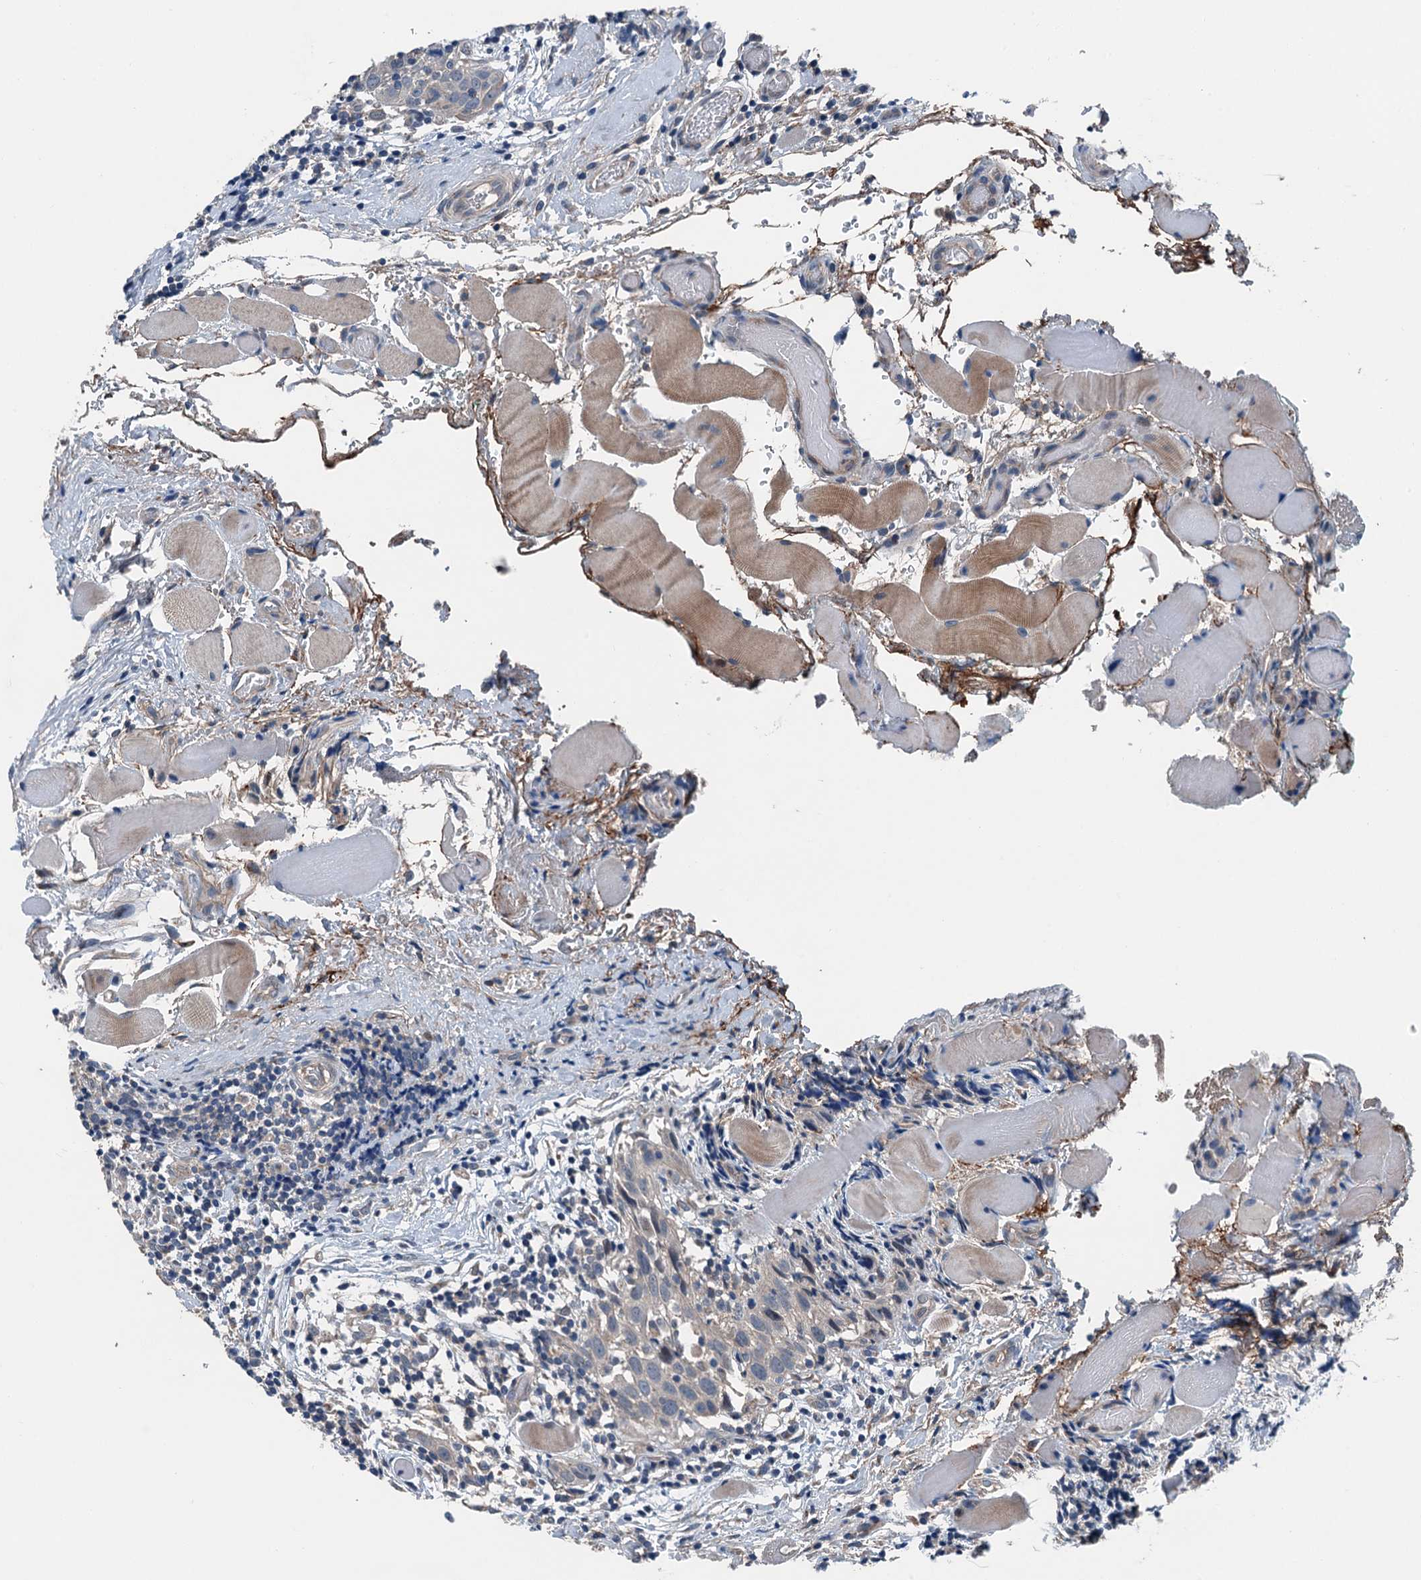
{"staining": {"intensity": "negative", "quantity": "none", "location": "none"}, "tissue": "head and neck cancer", "cell_type": "Tumor cells", "image_type": "cancer", "snomed": [{"axis": "morphology", "description": "Squamous cell carcinoma, NOS"}, {"axis": "topography", "description": "Oral tissue"}, {"axis": "topography", "description": "Head-Neck"}], "caption": "DAB (3,3'-diaminobenzidine) immunohistochemical staining of head and neck cancer (squamous cell carcinoma) displays no significant staining in tumor cells.", "gene": "SLC2A10", "patient": {"sex": "female", "age": 50}}